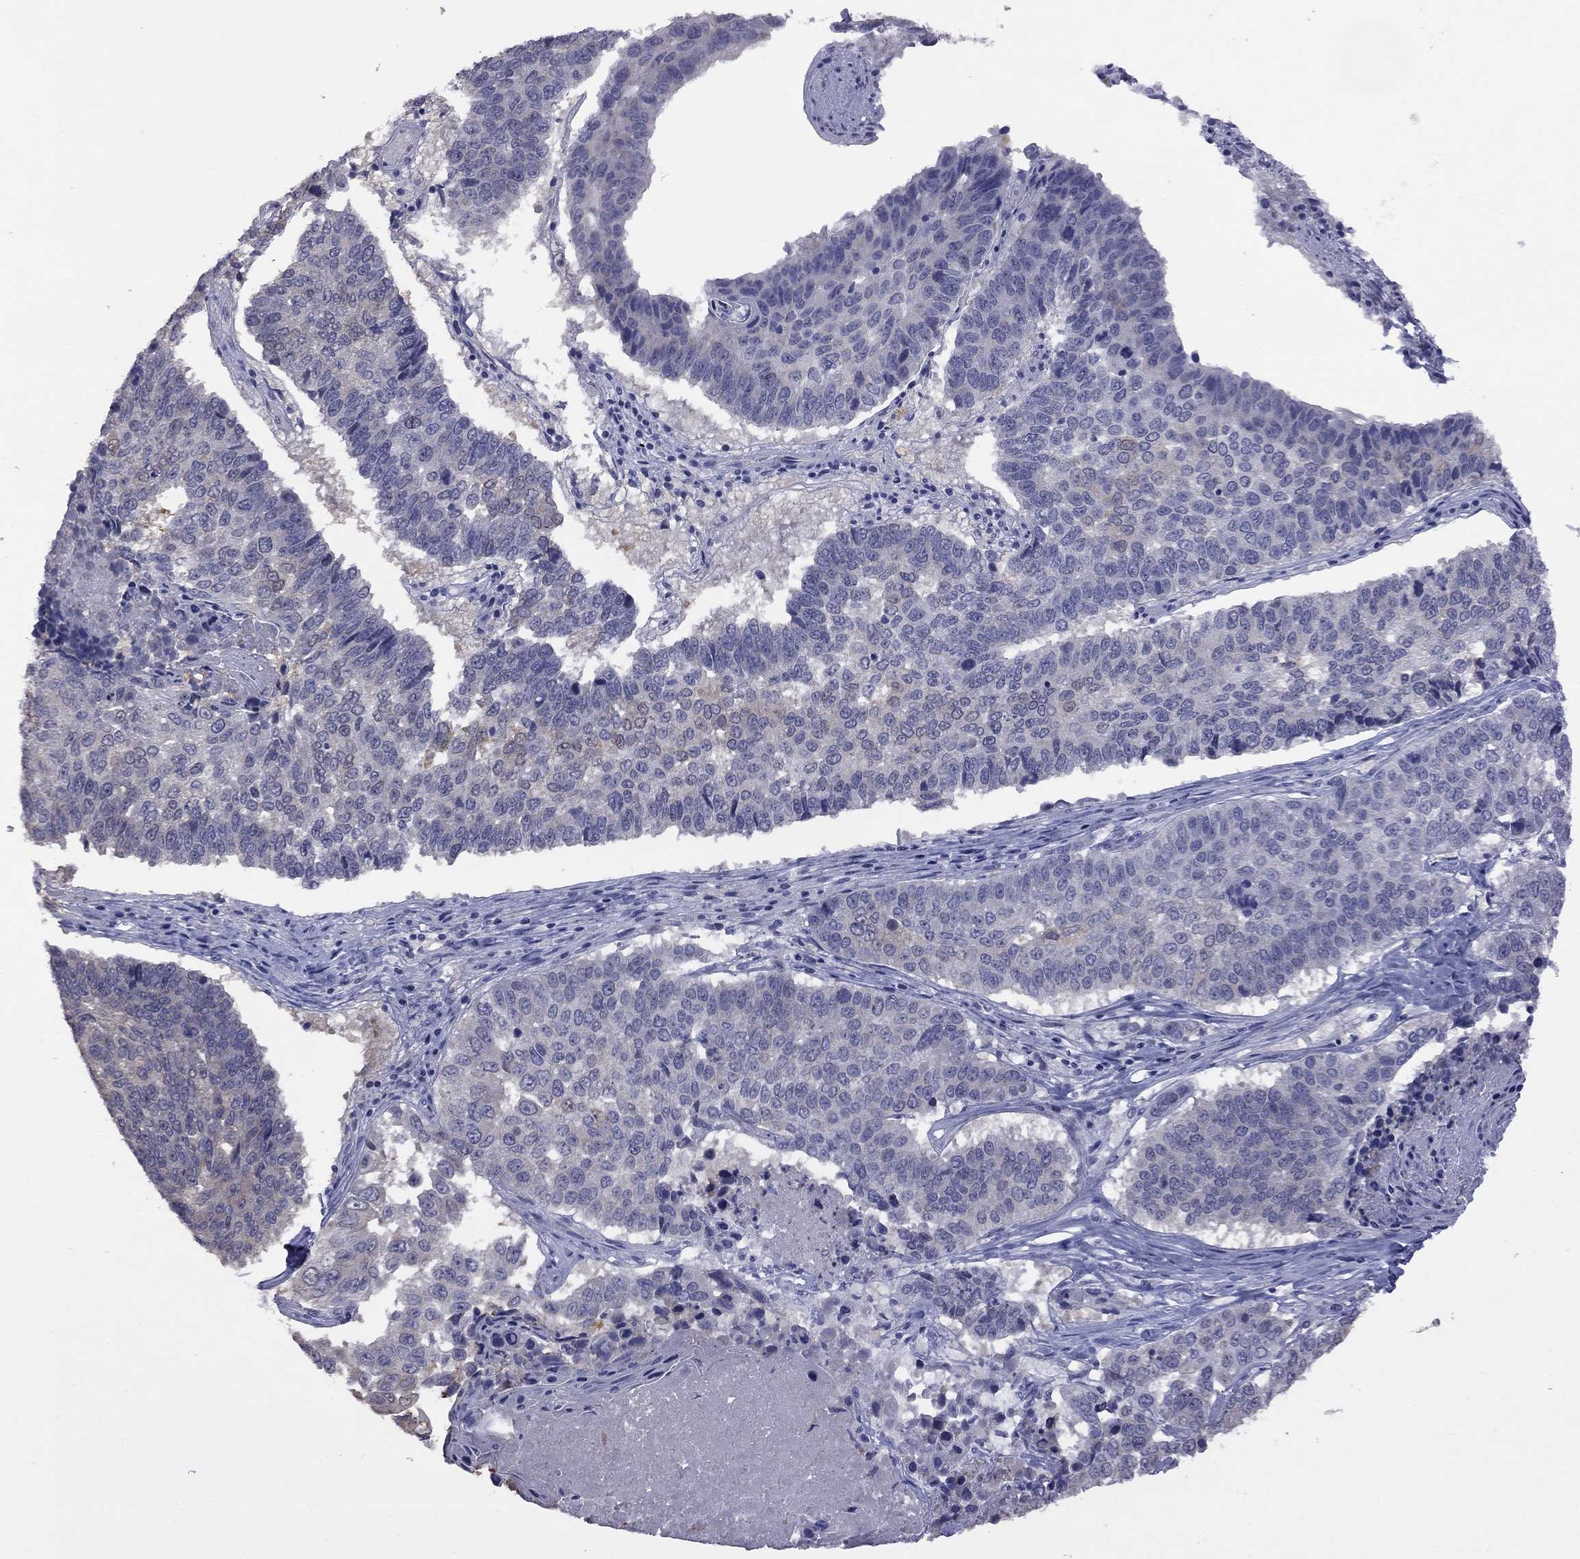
{"staining": {"intensity": "negative", "quantity": "none", "location": "none"}, "tissue": "lung cancer", "cell_type": "Tumor cells", "image_type": "cancer", "snomed": [{"axis": "morphology", "description": "Squamous cell carcinoma, NOS"}, {"axis": "topography", "description": "Lung"}], "caption": "IHC photomicrograph of human squamous cell carcinoma (lung) stained for a protein (brown), which reveals no expression in tumor cells.", "gene": "HYLS1", "patient": {"sex": "male", "age": 73}}